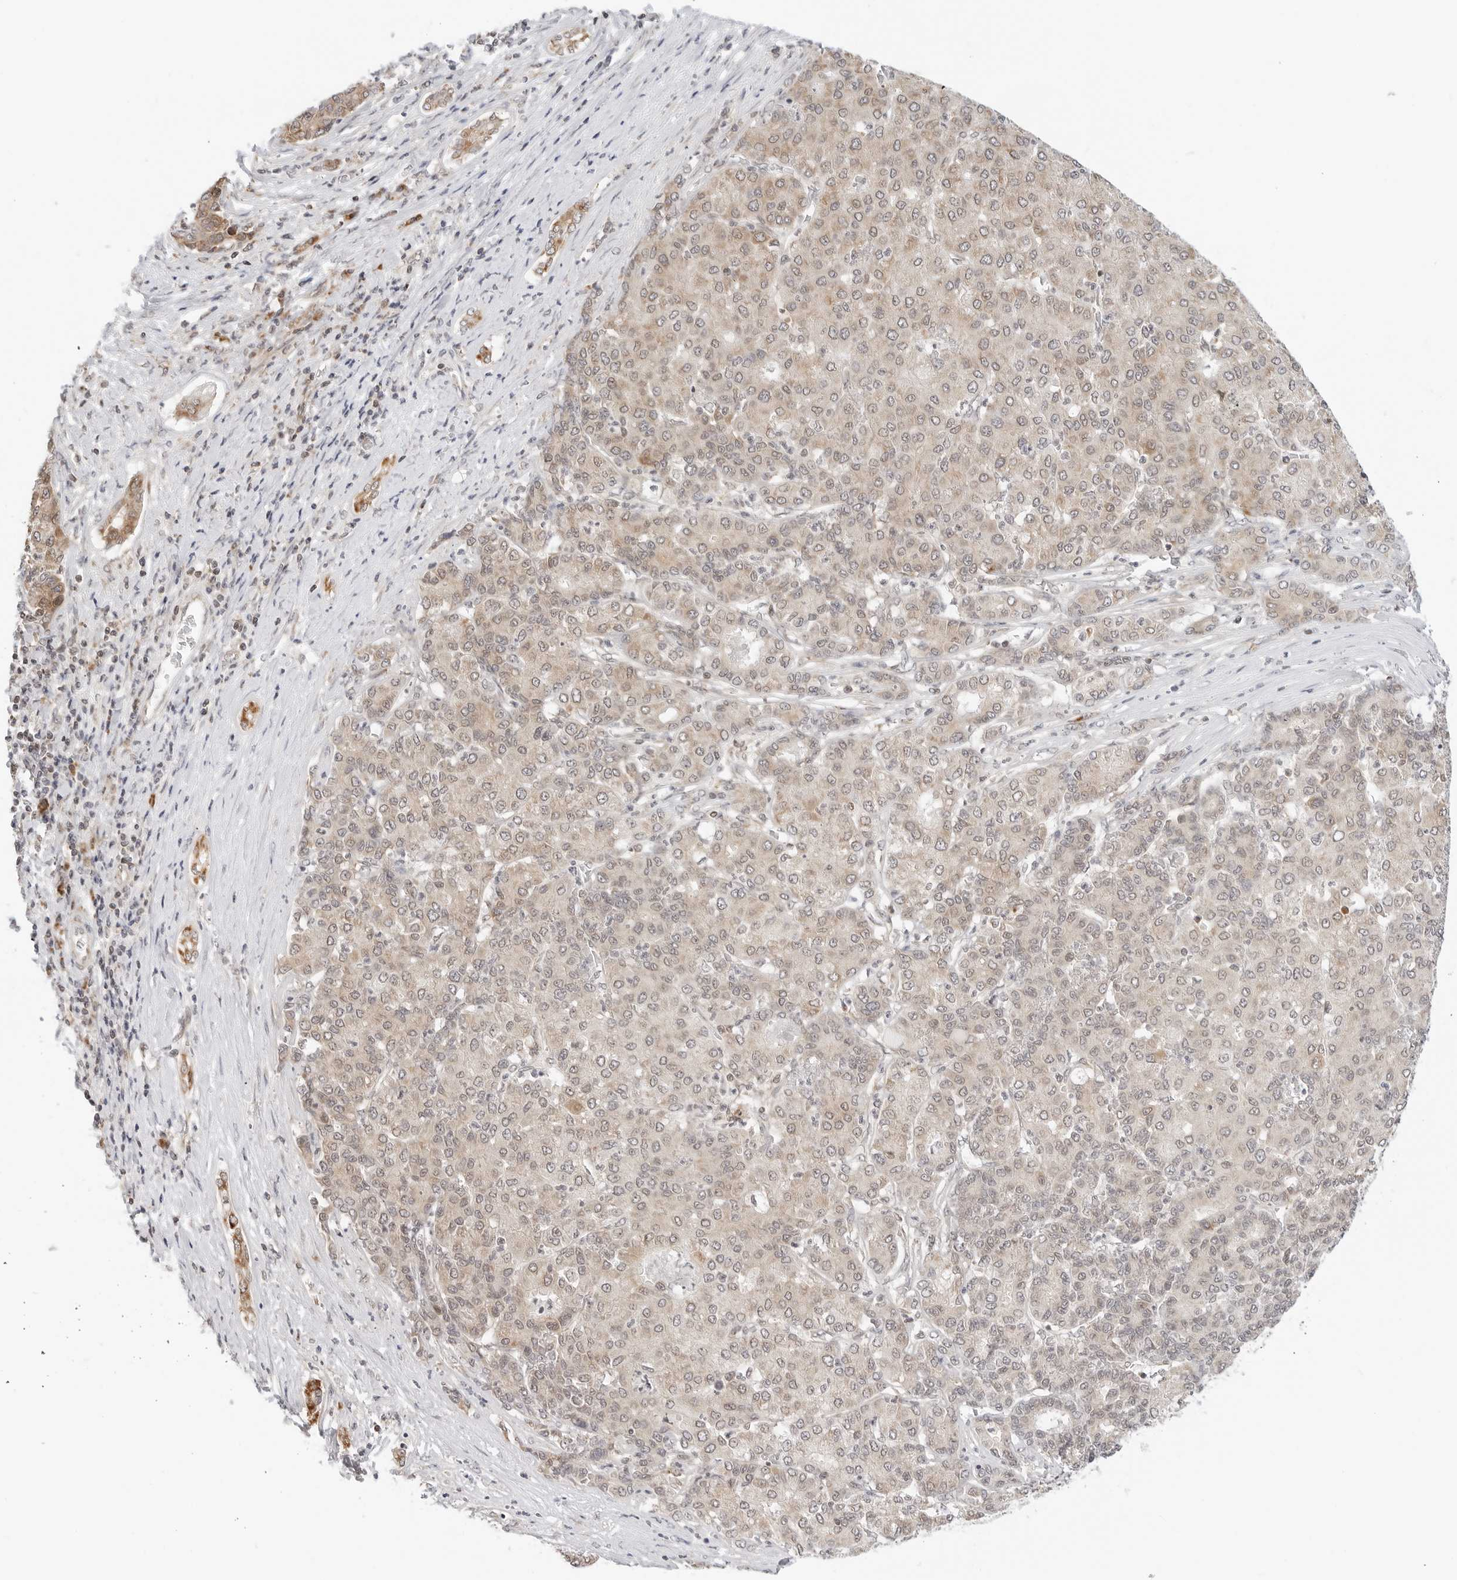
{"staining": {"intensity": "weak", "quantity": ">75%", "location": "cytoplasmic/membranous"}, "tissue": "liver cancer", "cell_type": "Tumor cells", "image_type": "cancer", "snomed": [{"axis": "morphology", "description": "Carcinoma, Hepatocellular, NOS"}, {"axis": "topography", "description": "Liver"}], "caption": "Tumor cells reveal weak cytoplasmic/membranous staining in about >75% of cells in liver cancer. (DAB IHC with brightfield microscopy, high magnification).", "gene": "POLR3GL", "patient": {"sex": "male", "age": 65}}